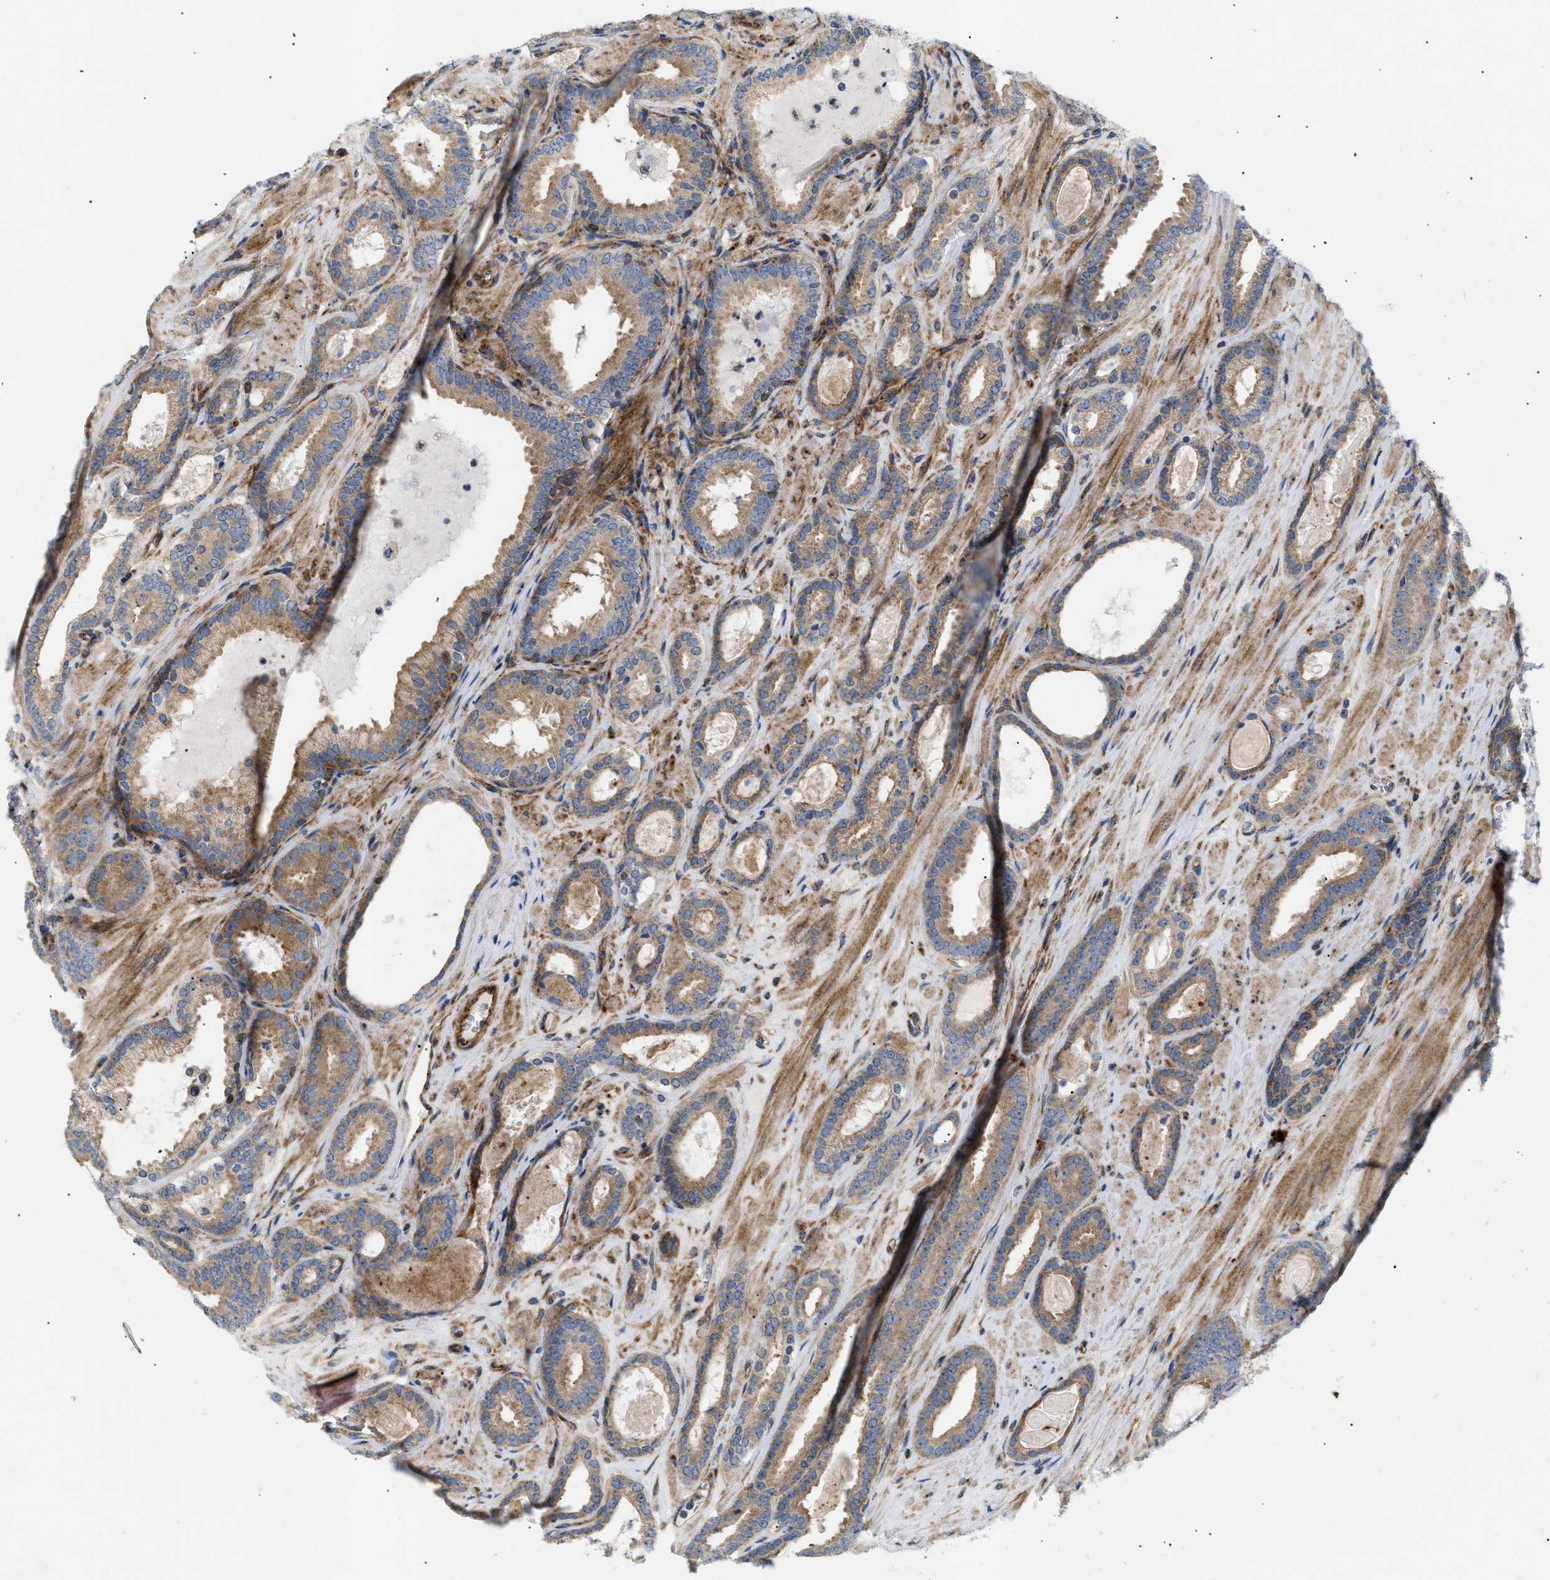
{"staining": {"intensity": "moderate", "quantity": ">75%", "location": "cytoplasmic/membranous"}, "tissue": "prostate cancer", "cell_type": "Tumor cells", "image_type": "cancer", "snomed": [{"axis": "morphology", "description": "Adenocarcinoma, High grade"}, {"axis": "topography", "description": "Prostate"}], "caption": "This is an image of immunohistochemistry staining of adenocarcinoma (high-grade) (prostate), which shows moderate positivity in the cytoplasmic/membranous of tumor cells.", "gene": "DCTN4", "patient": {"sex": "male", "age": 60}}